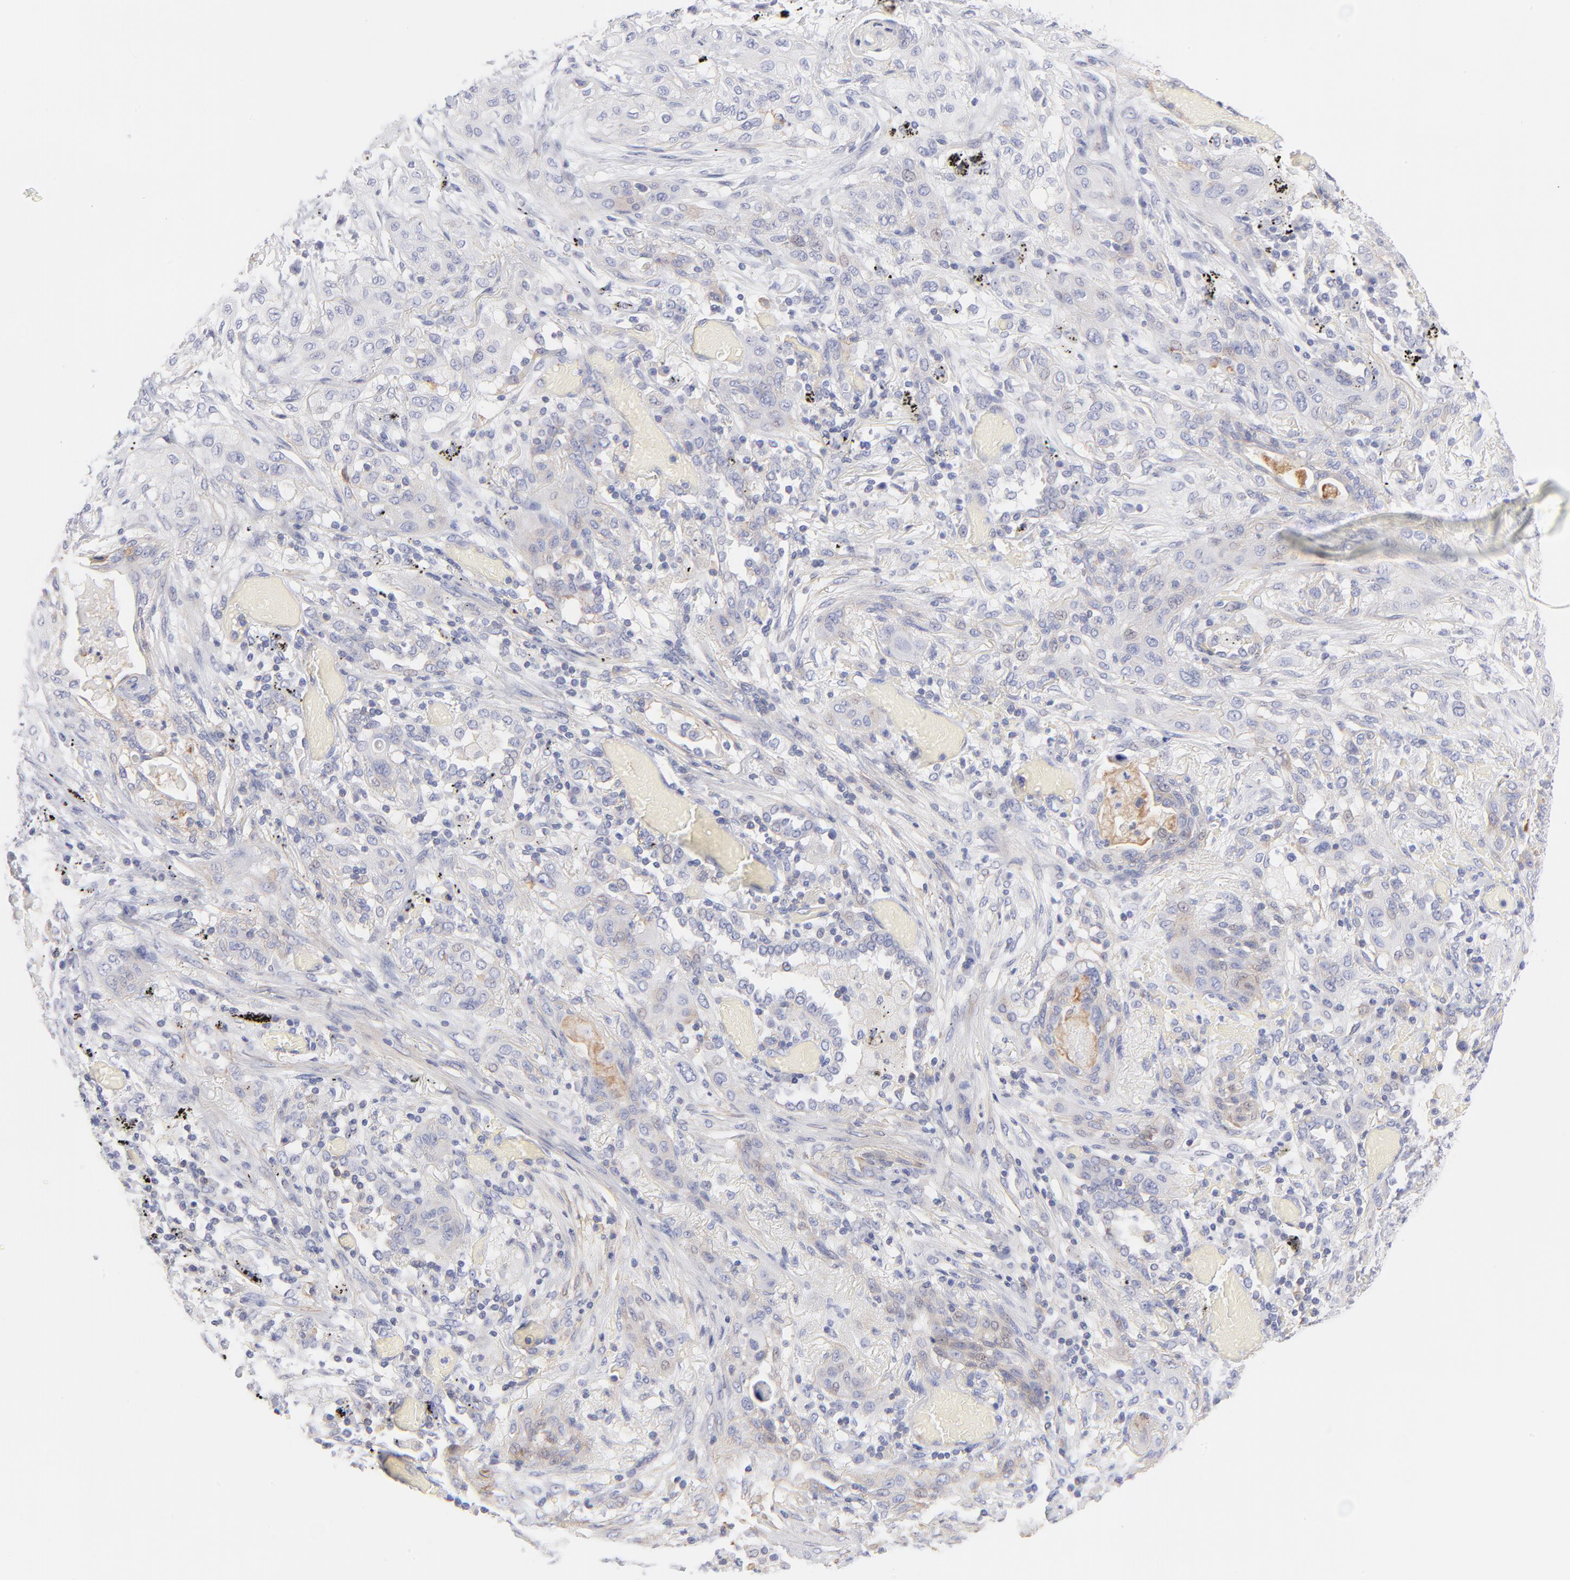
{"staining": {"intensity": "negative", "quantity": "none", "location": "none"}, "tissue": "lung cancer", "cell_type": "Tumor cells", "image_type": "cancer", "snomed": [{"axis": "morphology", "description": "Squamous cell carcinoma, NOS"}, {"axis": "topography", "description": "Lung"}], "caption": "The histopathology image shows no significant expression in tumor cells of squamous cell carcinoma (lung).", "gene": "ACTA2", "patient": {"sex": "female", "age": 47}}